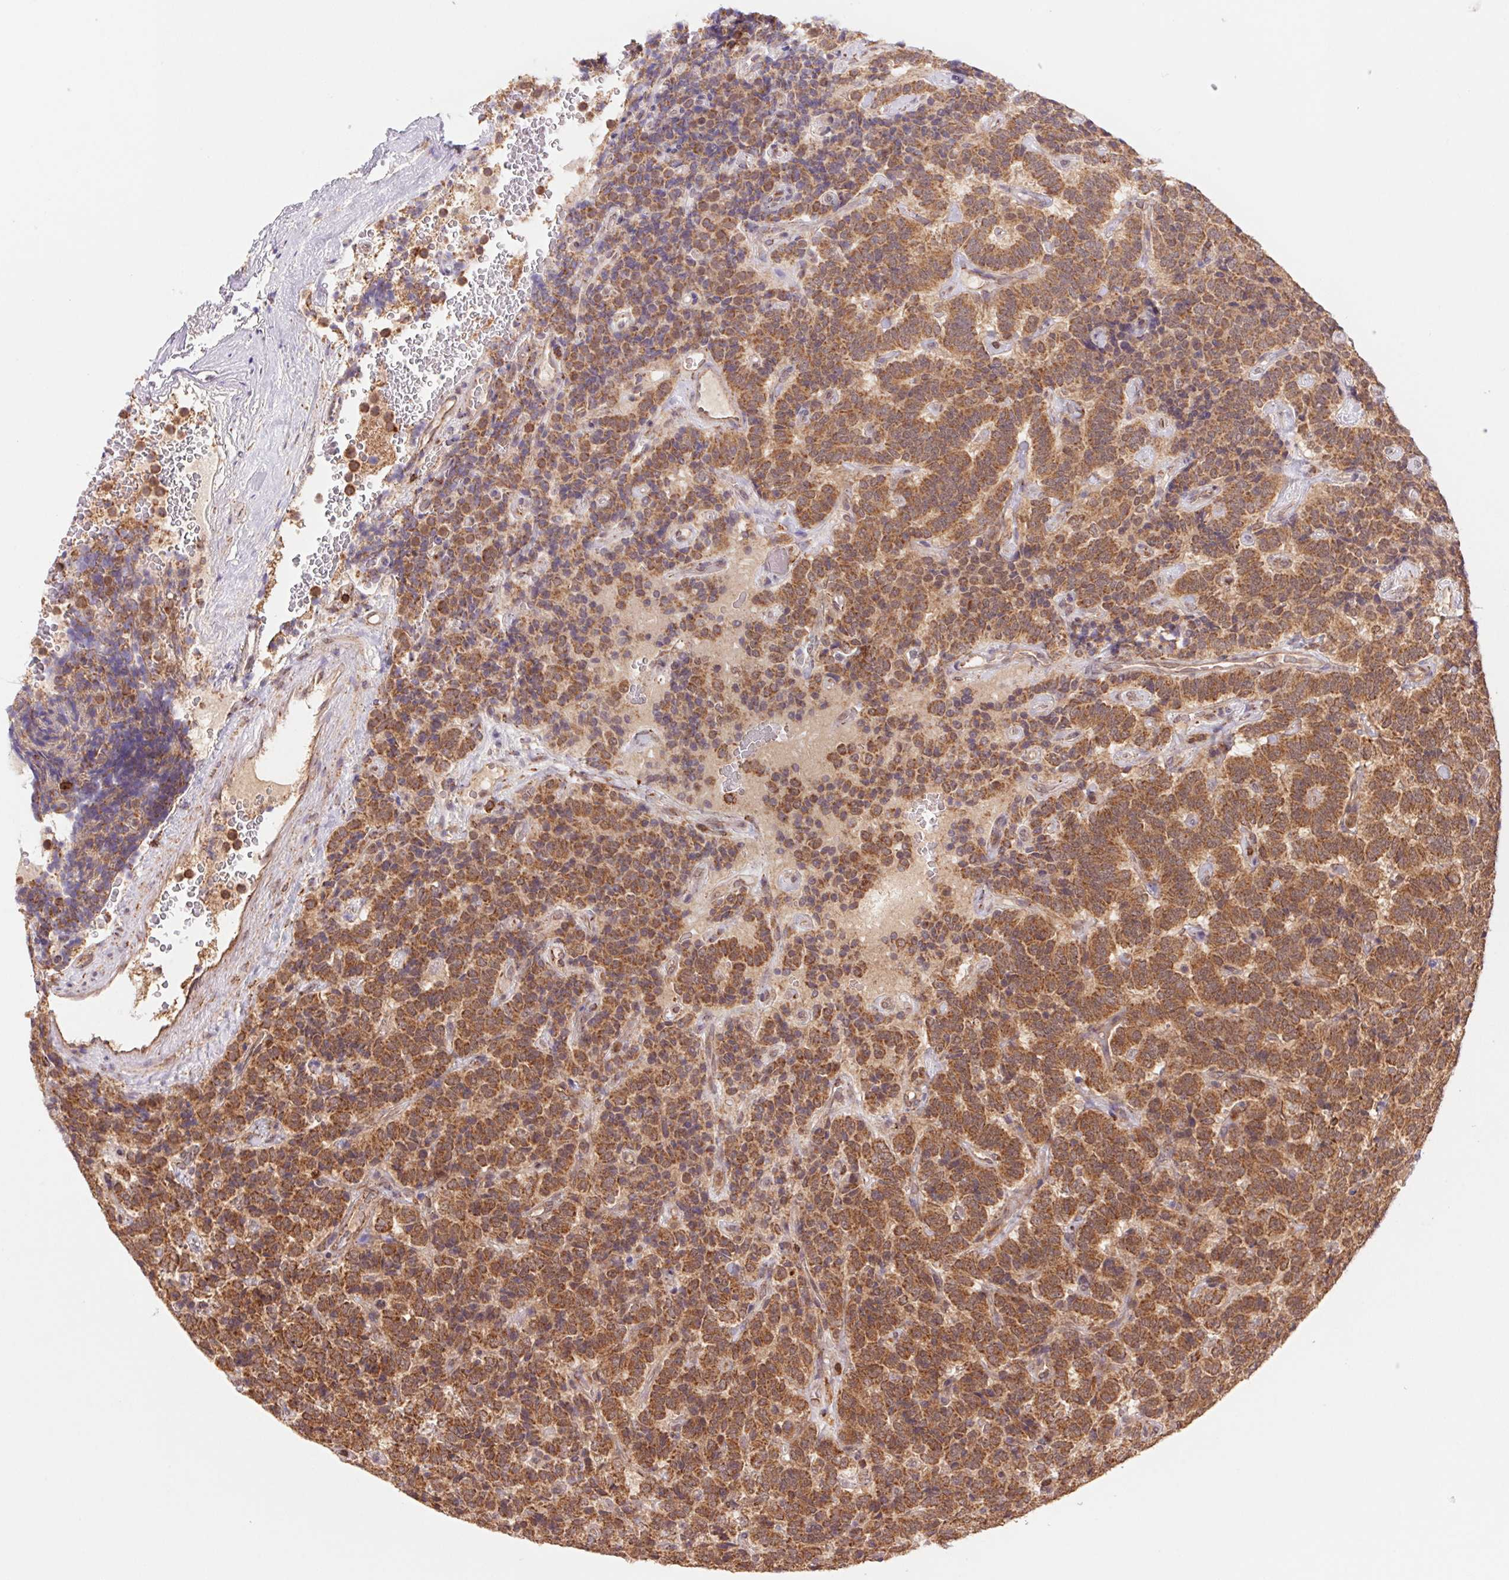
{"staining": {"intensity": "moderate", "quantity": ">75%", "location": "cytoplasmic/membranous"}, "tissue": "carcinoid", "cell_type": "Tumor cells", "image_type": "cancer", "snomed": [{"axis": "morphology", "description": "Carcinoid, malignant, NOS"}, {"axis": "topography", "description": "Pancreas"}], "caption": "Immunohistochemical staining of malignant carcinoid reveals medium levels of moderate cytoplasmic/membranous staining in about >75% of tumor cells. (Brightfield microscopy of DAB IHC at high magnification).", "gene": "URM1", "patient": {"sex": "male", "age": 36}}